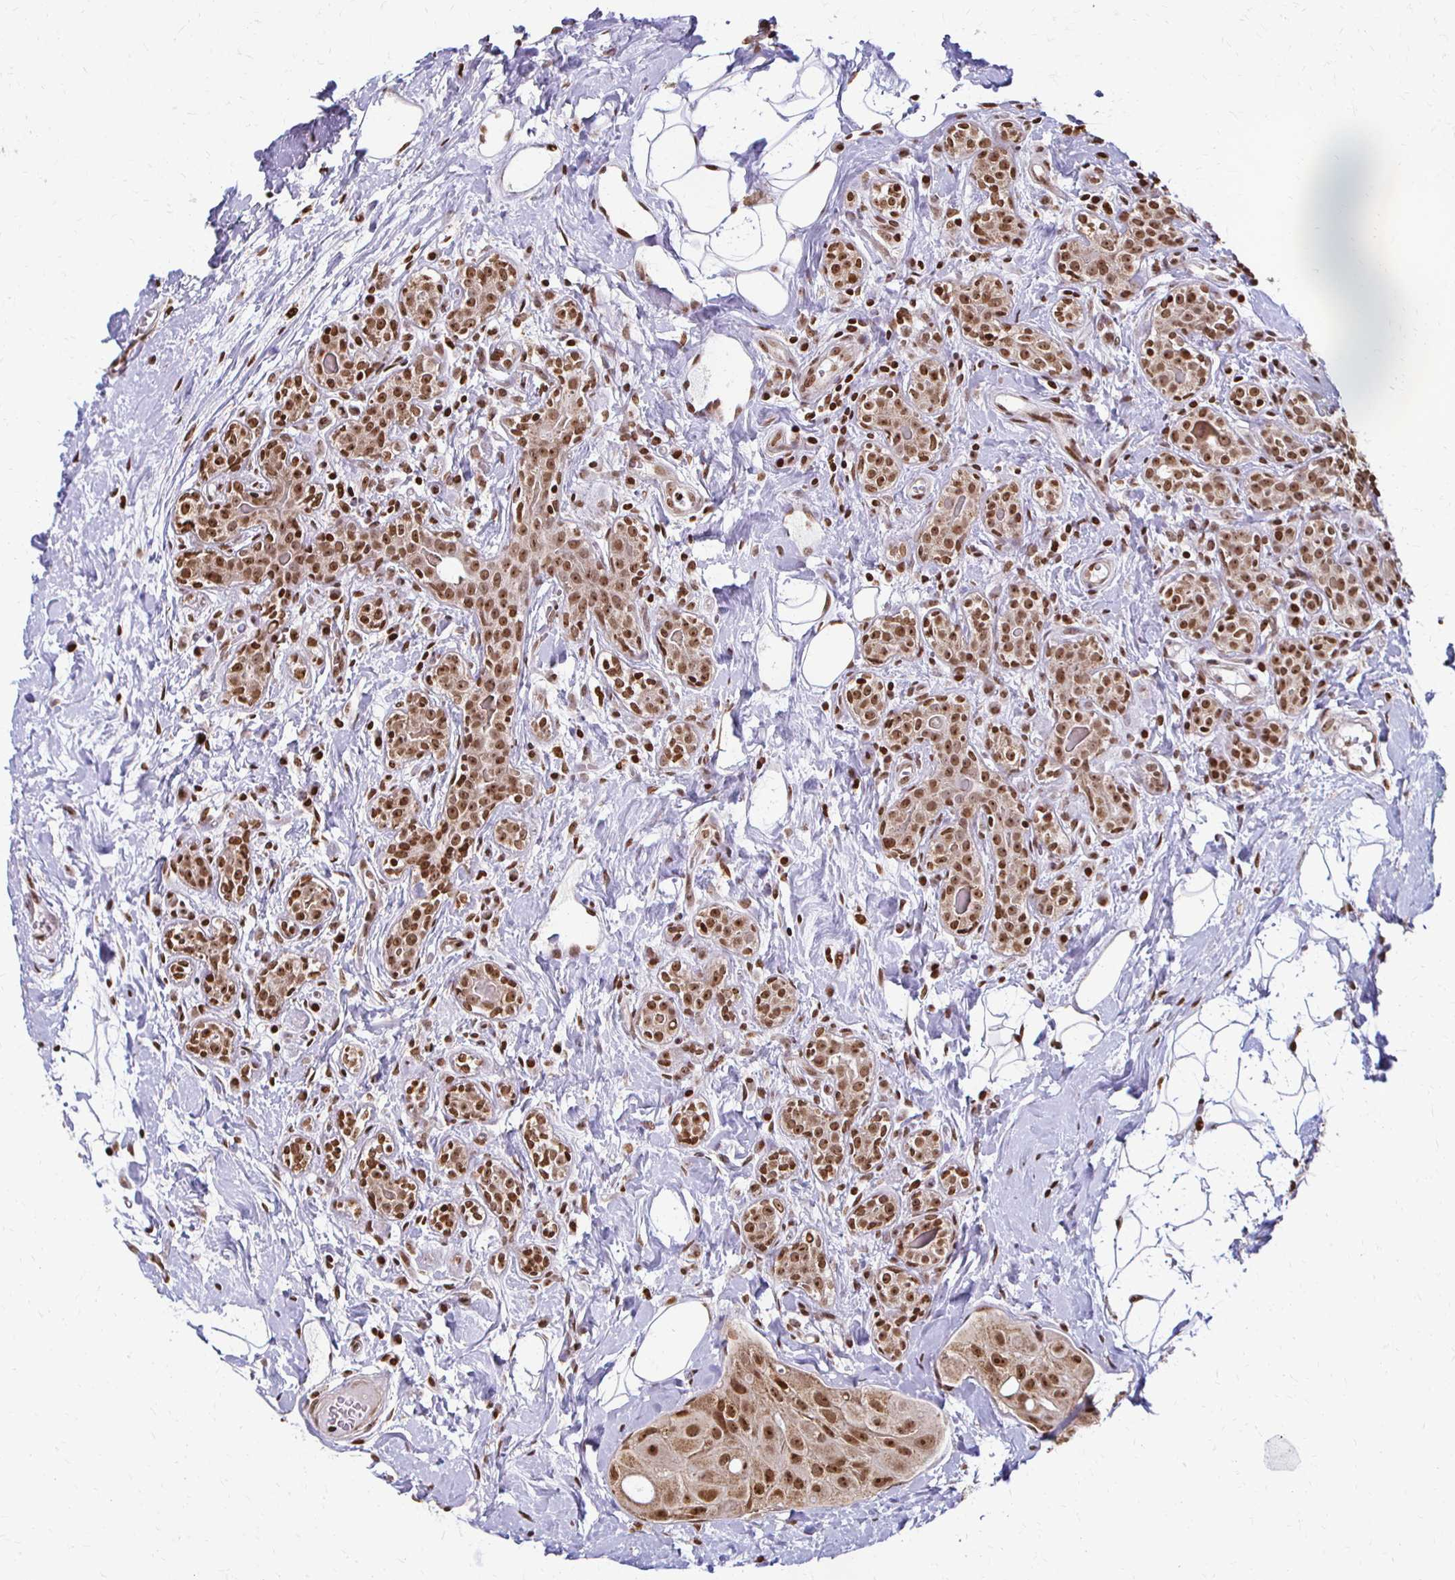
{"staining": {"intensity": "moderate", "quantity": ">75%", "location": "nuclear"}, "tissue": "breast cancer", "cell_type": "Tumor cells", "image_type": "cancer", "snomed": [{"axis": "morphology", "description": "Duct carcinoma"}, {"axis": "topography", "description": "Breast"}], "caption": "Brown immunohistochemical staining in breast cancer exhibits moderate nuclear positivity in about >75% of tumor cells. Immunohistochemistry stains the protein of interest in brown and the nuclei are stained blue.", "gene": "HOXA9", "patient": {"sex": "female", "age": 43}}